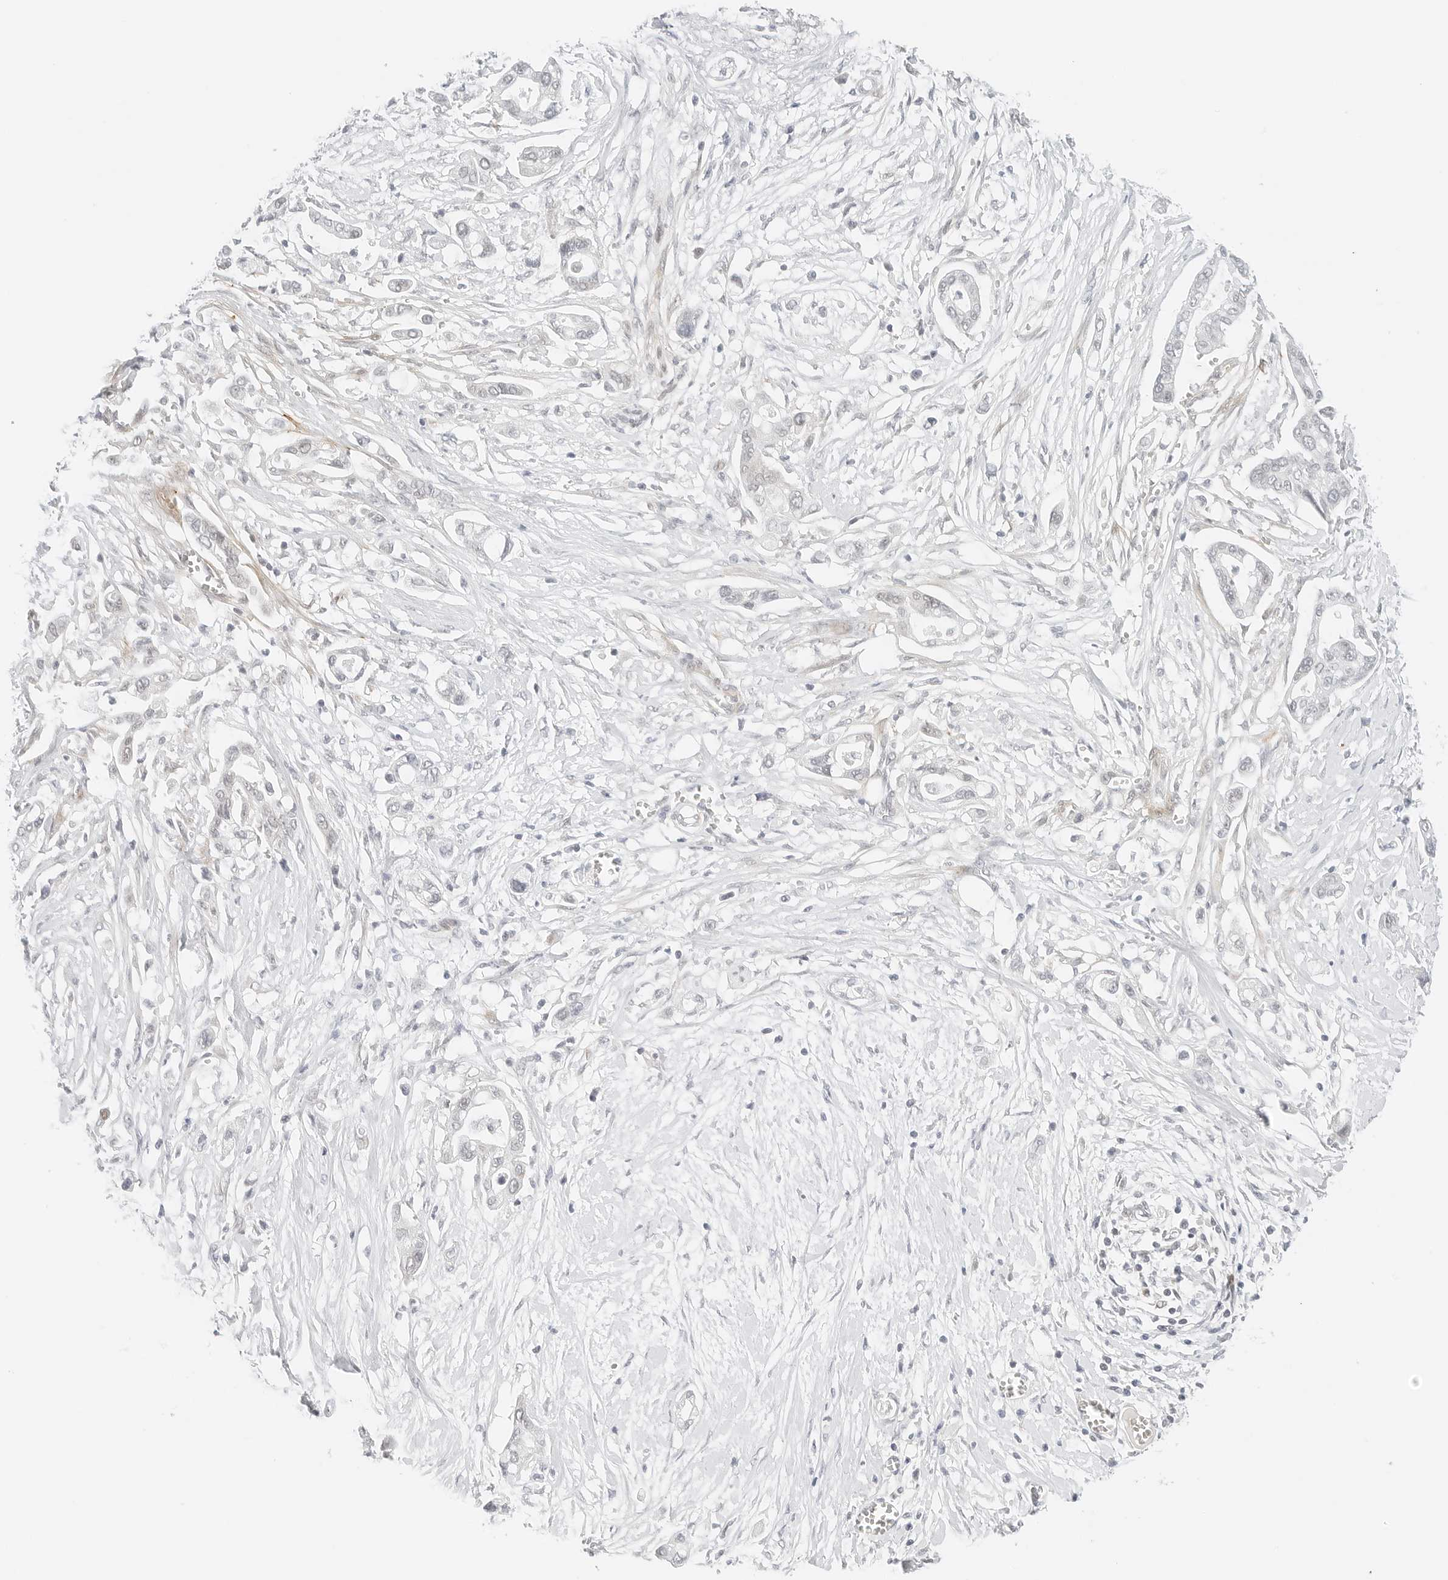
{"staining": {"intensity": "negative", "quantity": "none", "location": "none"}, "tissue": "pancreatic cancer", "cell_type": "Tumor cells", "image_type": "cancer", "snomed": [{"axis": "morphology", "description": "Adenocarcinoma, NOS"}, {"axis": "topography", "description": "Pancreas"}], "caption": "Tumor cells are negative for protein expression in human adenocarcinoma (pancreatic).", "gene": "NEO1", "patient": {"sex": "male", "age": 68}}